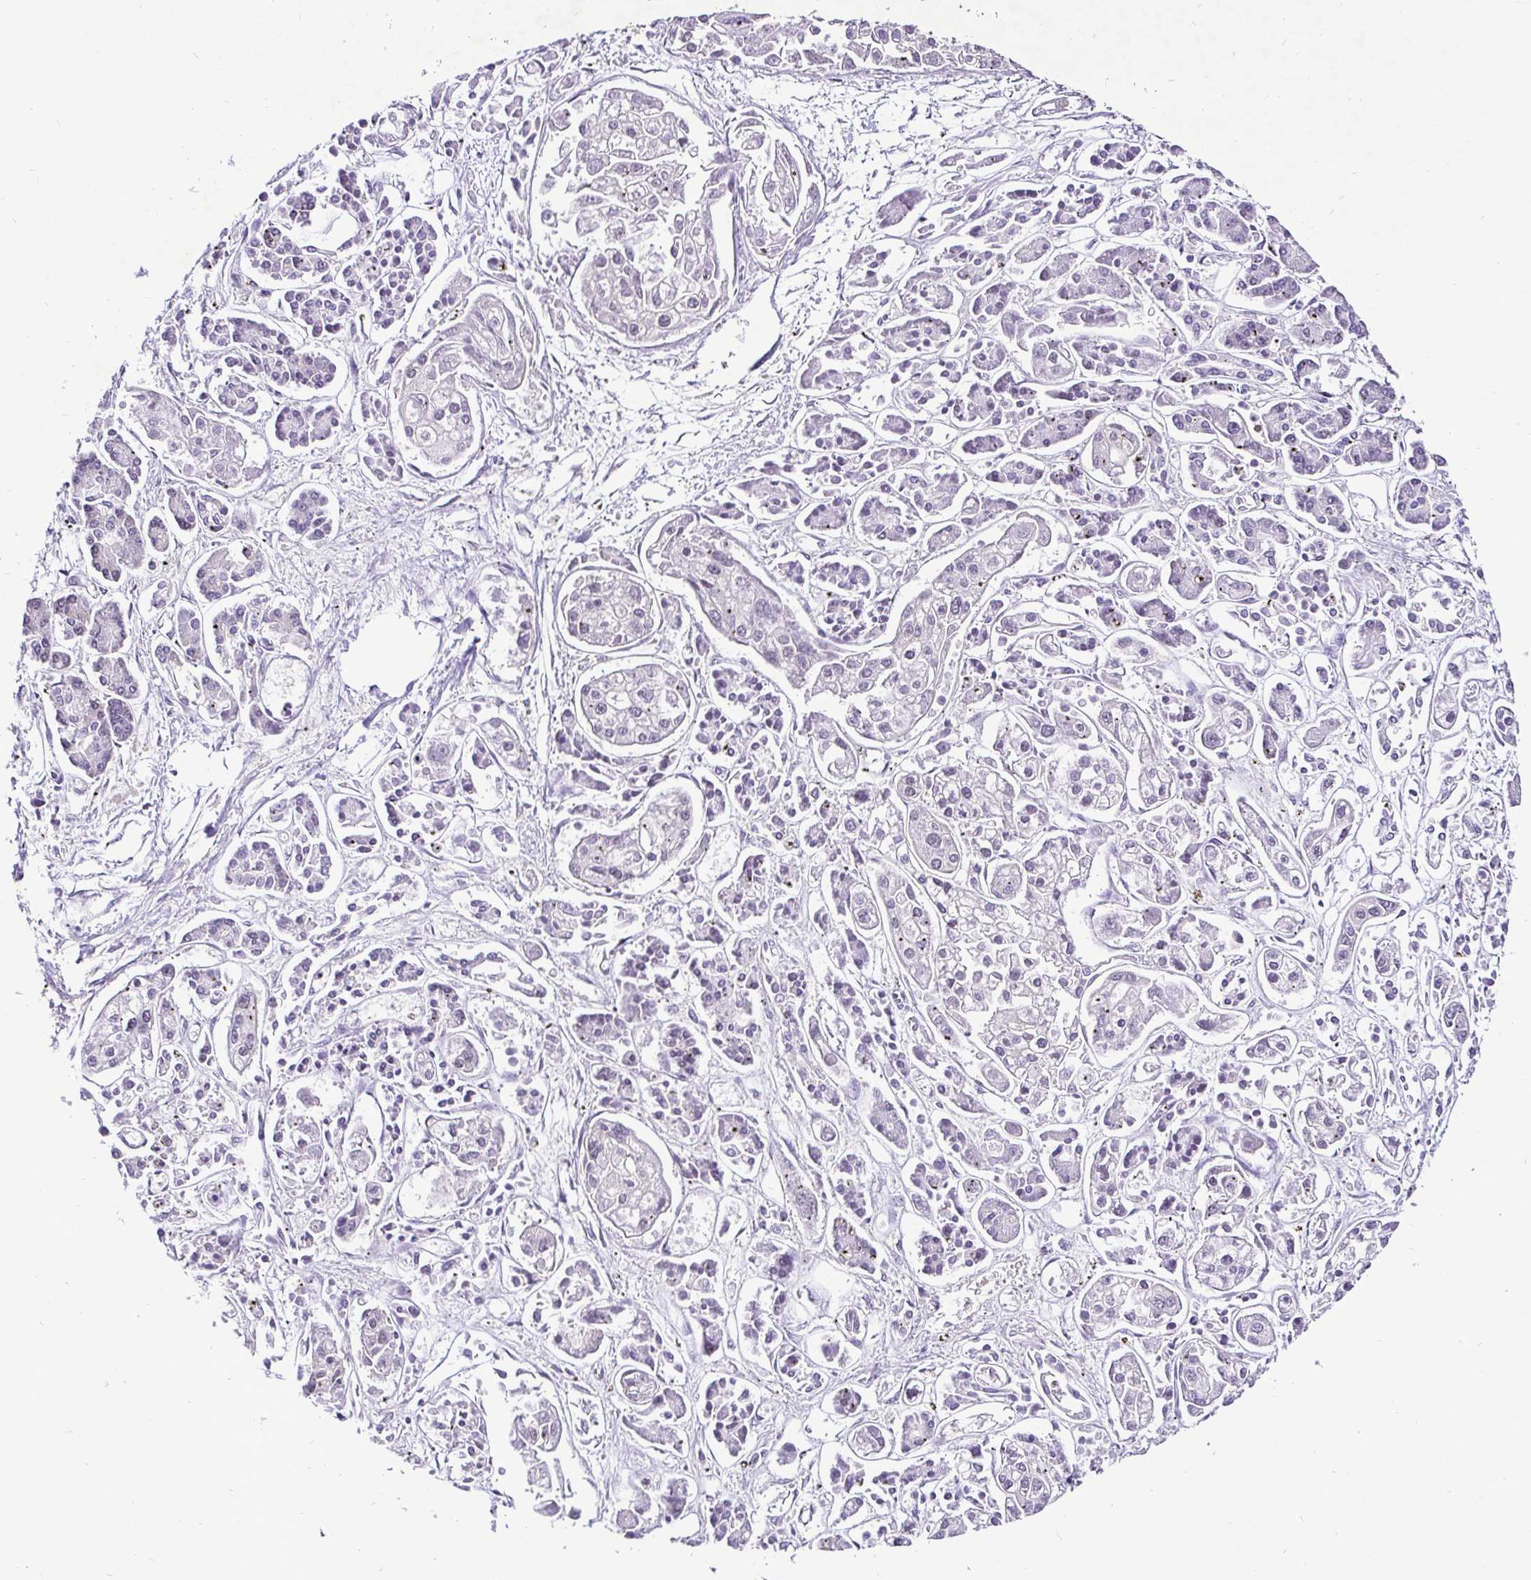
{"staining": {"intensity": "negative", "quantity": "none", "location": "none"}, "tissue": "pancreatic cancer", "cell_type": "Tumor cells", "image_type": "cancer", "snomed": [{"axis": "morphology", "description": "Adenocarcinoma, NOS"}, {"axis": "topography", "description": "Pancreas"}], "caption": "Immunohistochemistry photomicrograph of neoplastic tissue: pancreatic cancer stained with DAB shows no significant protein staining in tumor cells.", "gene": "UBE2M", "patient": {"sex": "male", "age": 85}}